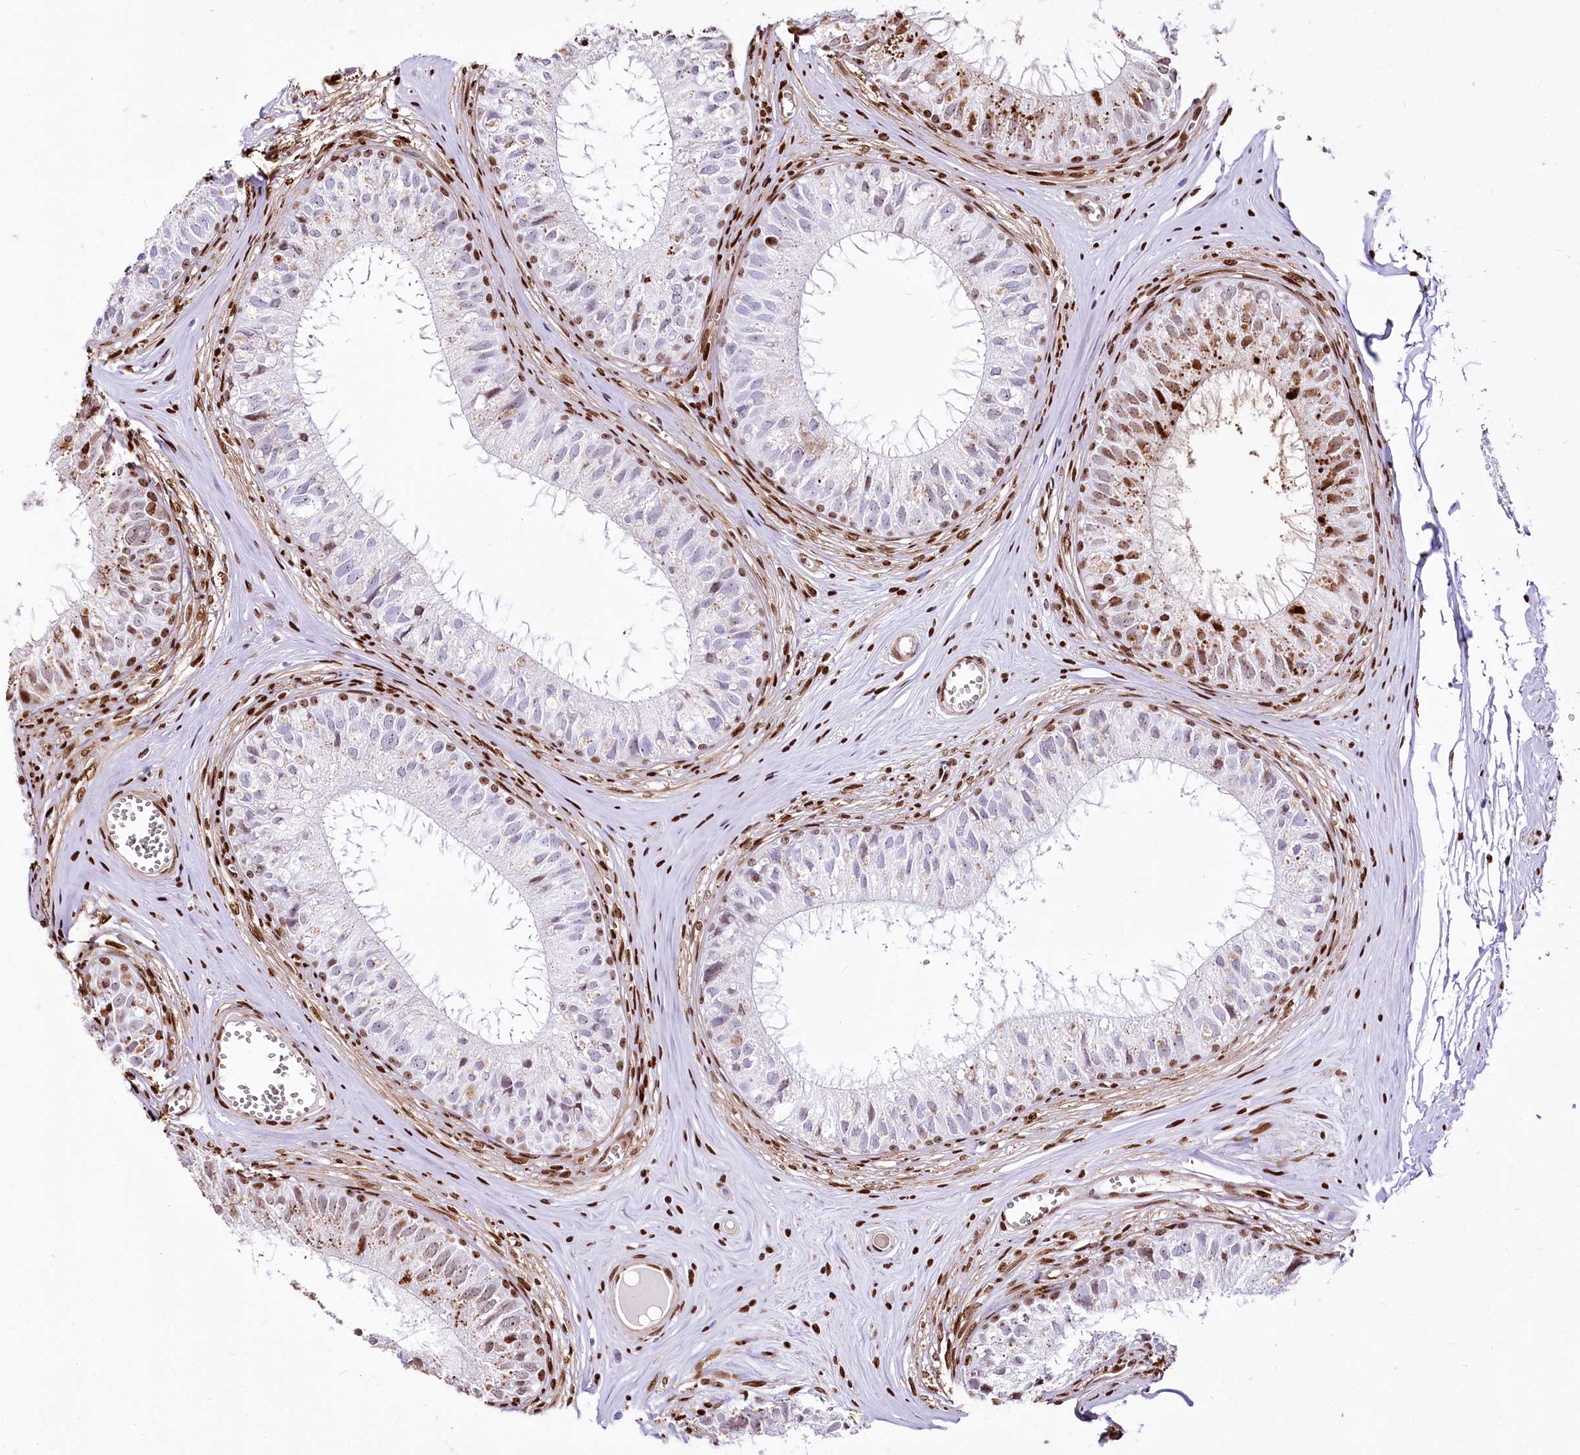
{"staining": {"intensity": "moderate", "quantity": "<25%", "location": "nuclear"}, "tissue": "epididymis", "cell_type": "Glandular cells", "image_type": "normal", "snomed": [{"axis": "morphology", "description": "Normal tissue, NOS"}, {"axis": "topography", "description": "Epididymis"}], "caption": "This photomicrograph displays immunohistochemistry staining of unremarkable human epididymis, with low moderate nuclear positivity in about <25% of glandular cells.", "gene": "PTMS", "patient": {"sex": "male", "age": 36}}